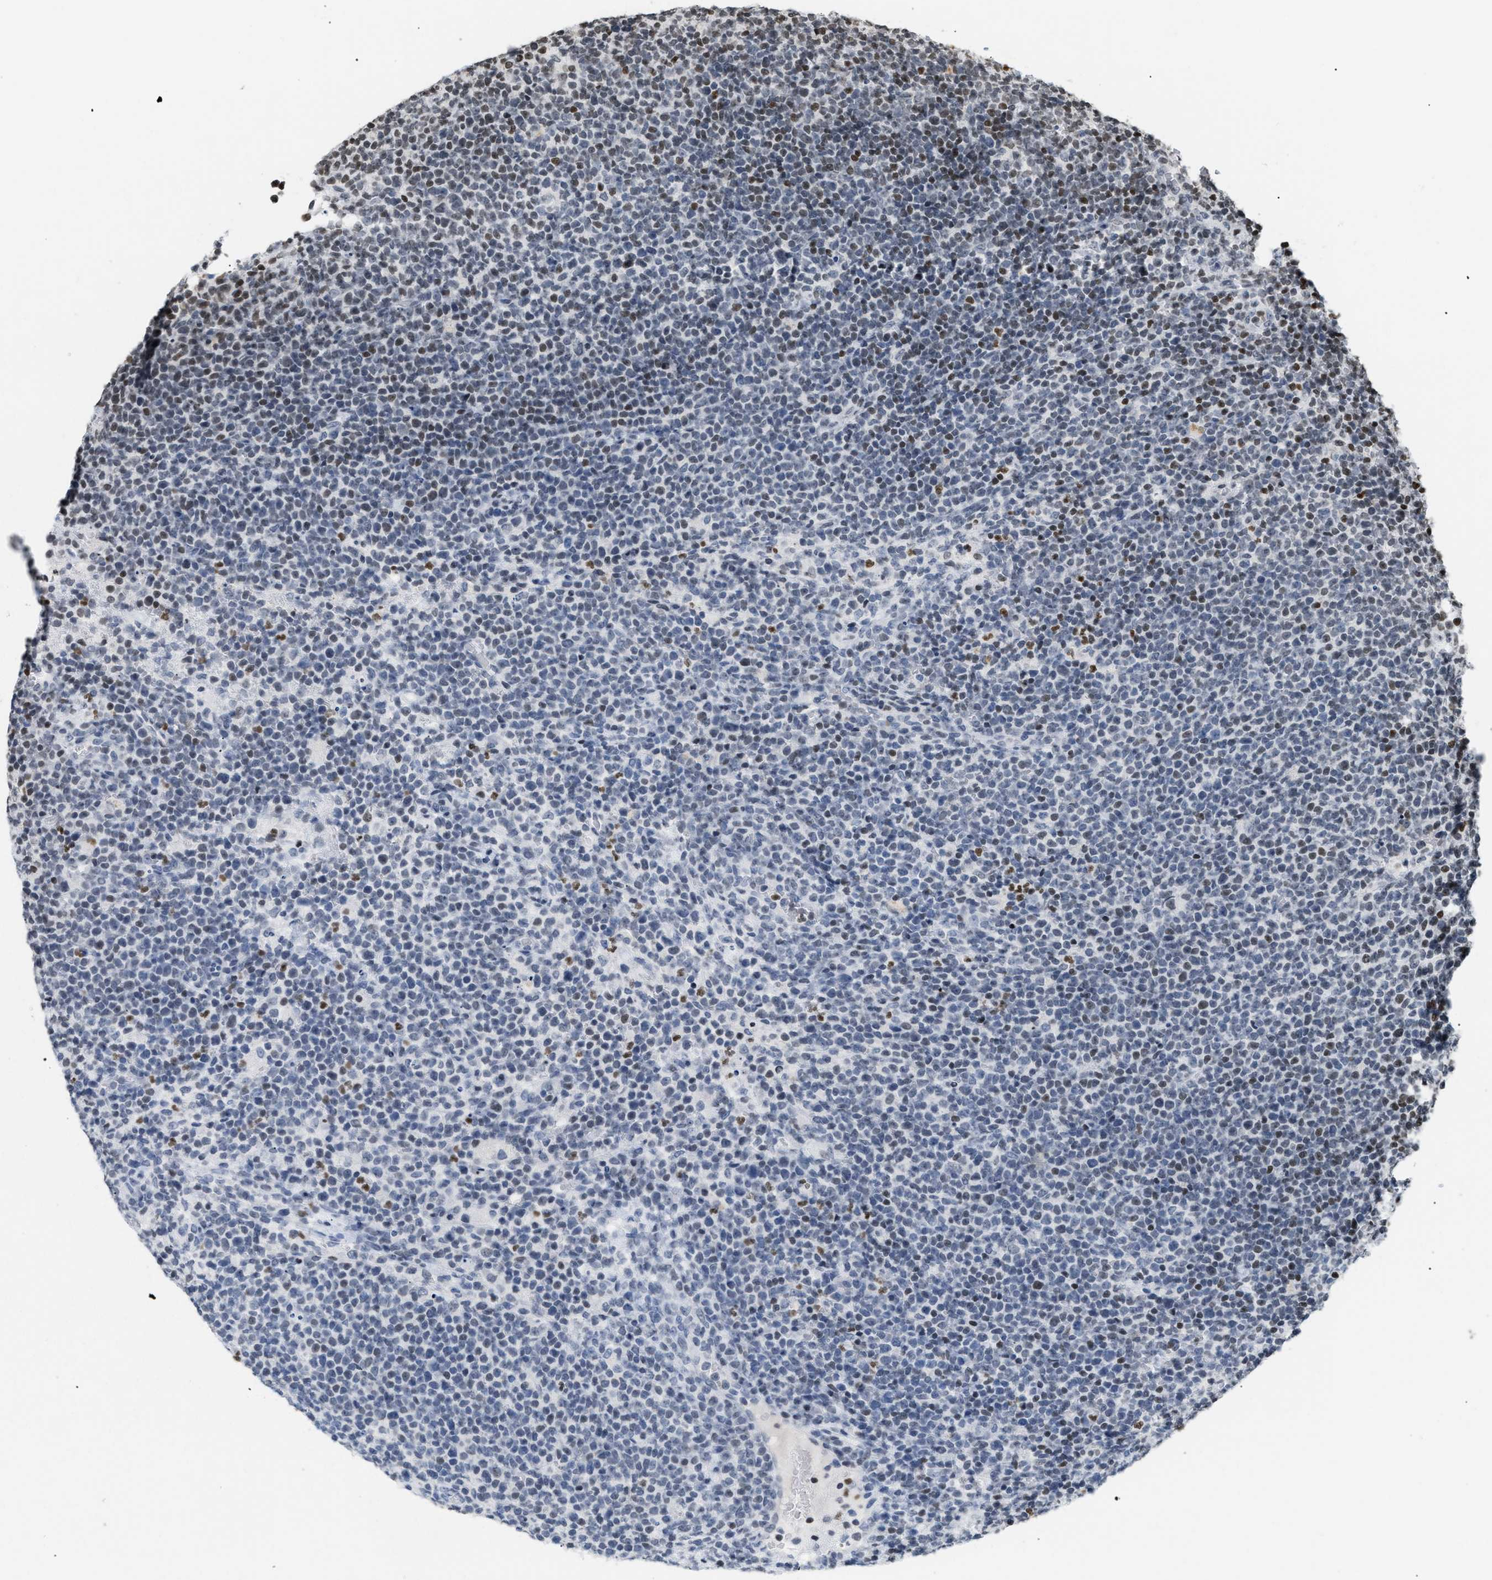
{"staining": {"intensity": "weak", "quantity": "<25%", "location": "nuclear"}, "tissue": "lymphoma", "cell_type": "Tumor cells", "image_type": "cancer", "snomed": [{"axis": "morphology", "description": "Malignant lymphoma, non-Hodgkin's type, High grade"}, {"axis": "topography", "description": "Lymph node"}], "caption": "IHC of human lymphoma reveals no positivity in tumor cells. (DAB immunohistochemistry, high magnification).", "gene": "HMGN2", "patient": {"sex": "male", "age": 61}}